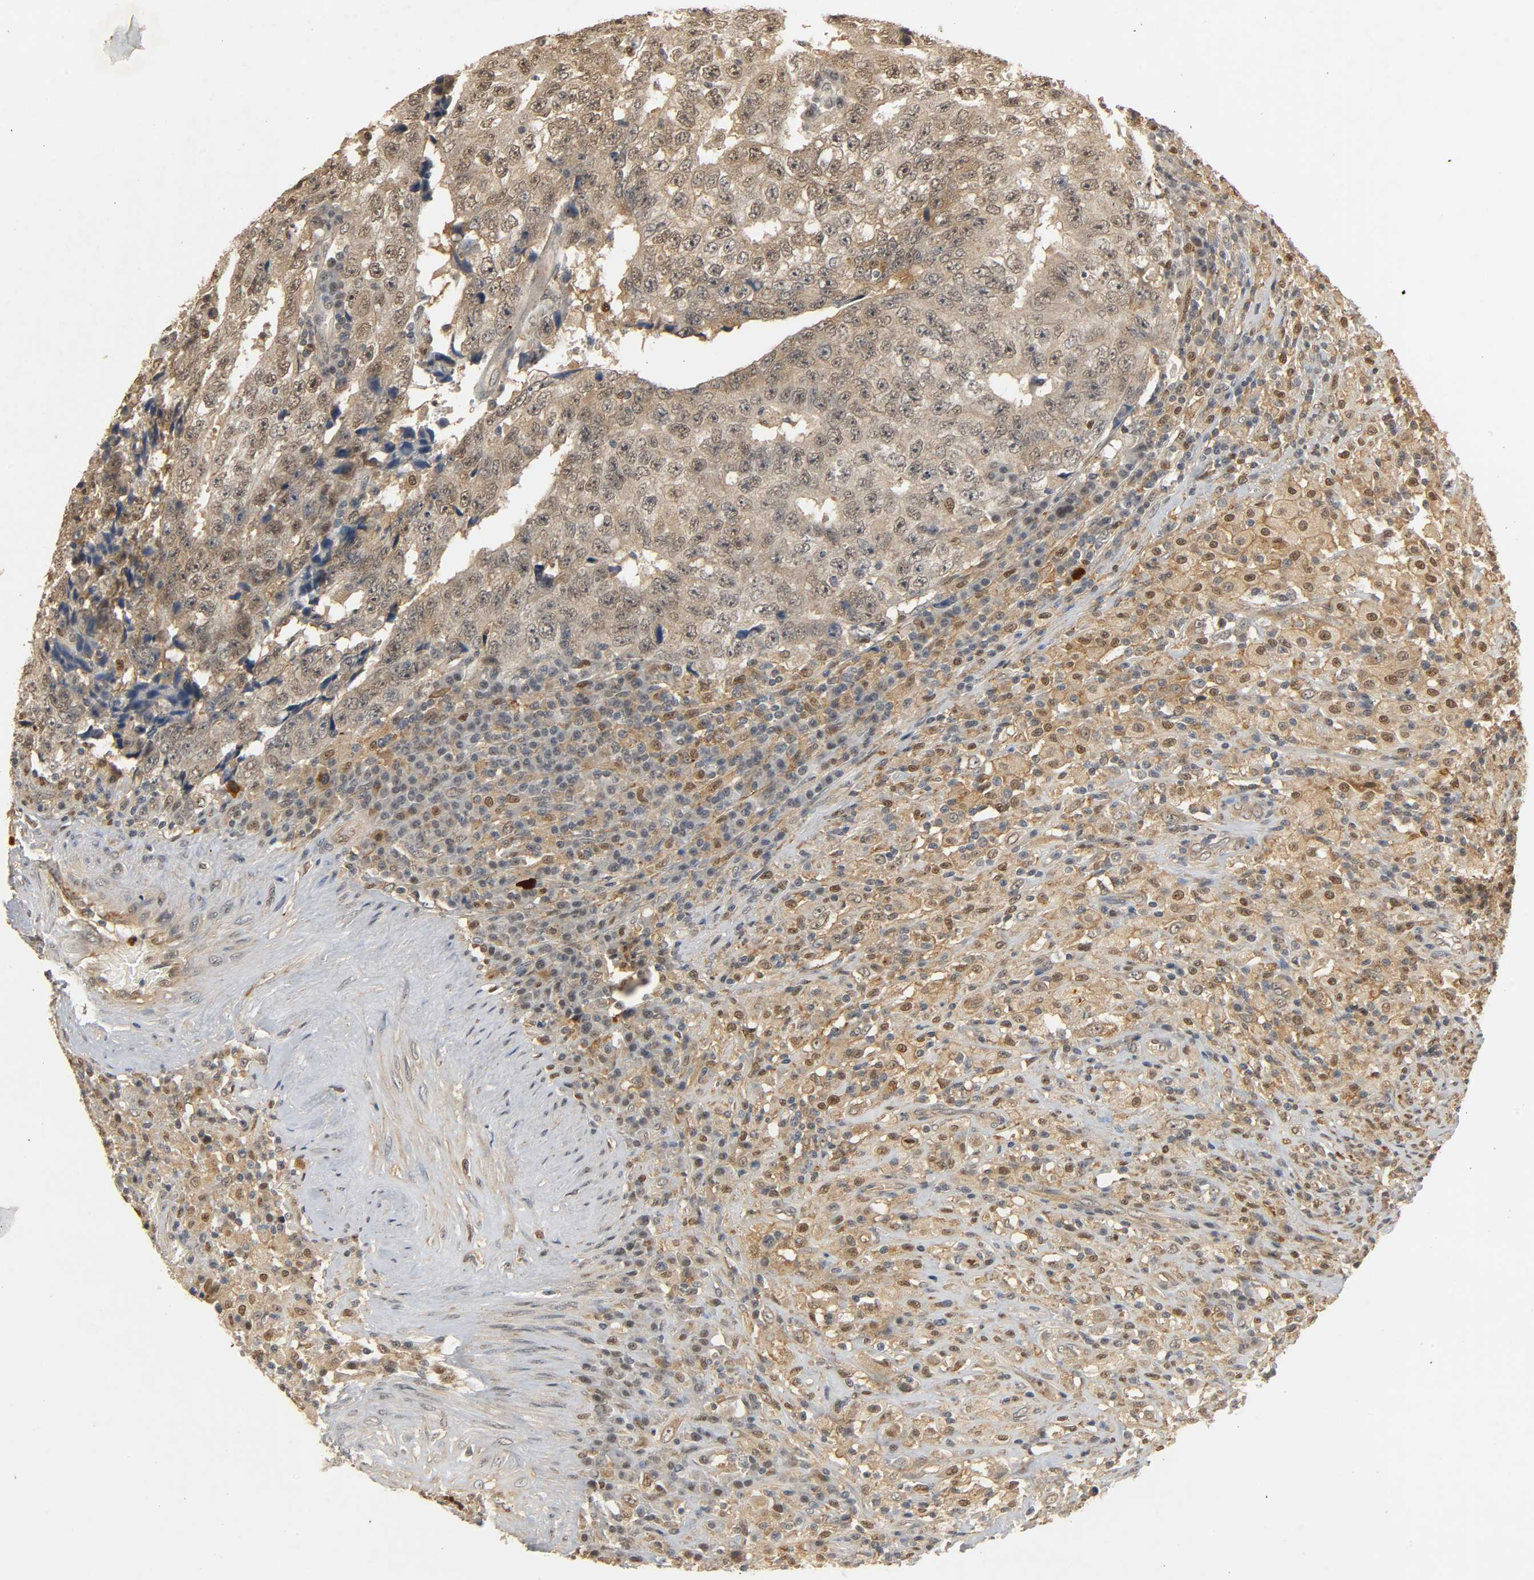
{"staining": {"intensity": "moderate", "quantity": ">75%", "location": "cytoplasmic/membranous"}, "tissue": "testis cancer", "cell_type": "Tumor cells", "image_type": "cancer", "snomed": [{"axis": "morphology", "description": "Necrosis, NOS"}, {"axis": "morphology", "description": "Carcinoma, Embryonal, NOS"}, {"axis": "topography", "description": "Testis"}], "caption": "A brown stain shows moderate cytoplasmic/membranous staining of a protein in testis cancer (embryonal carcinoma) tumor cells.", "gene": "ZFPM2", "patient": {"sex": "male", "age": 19}}